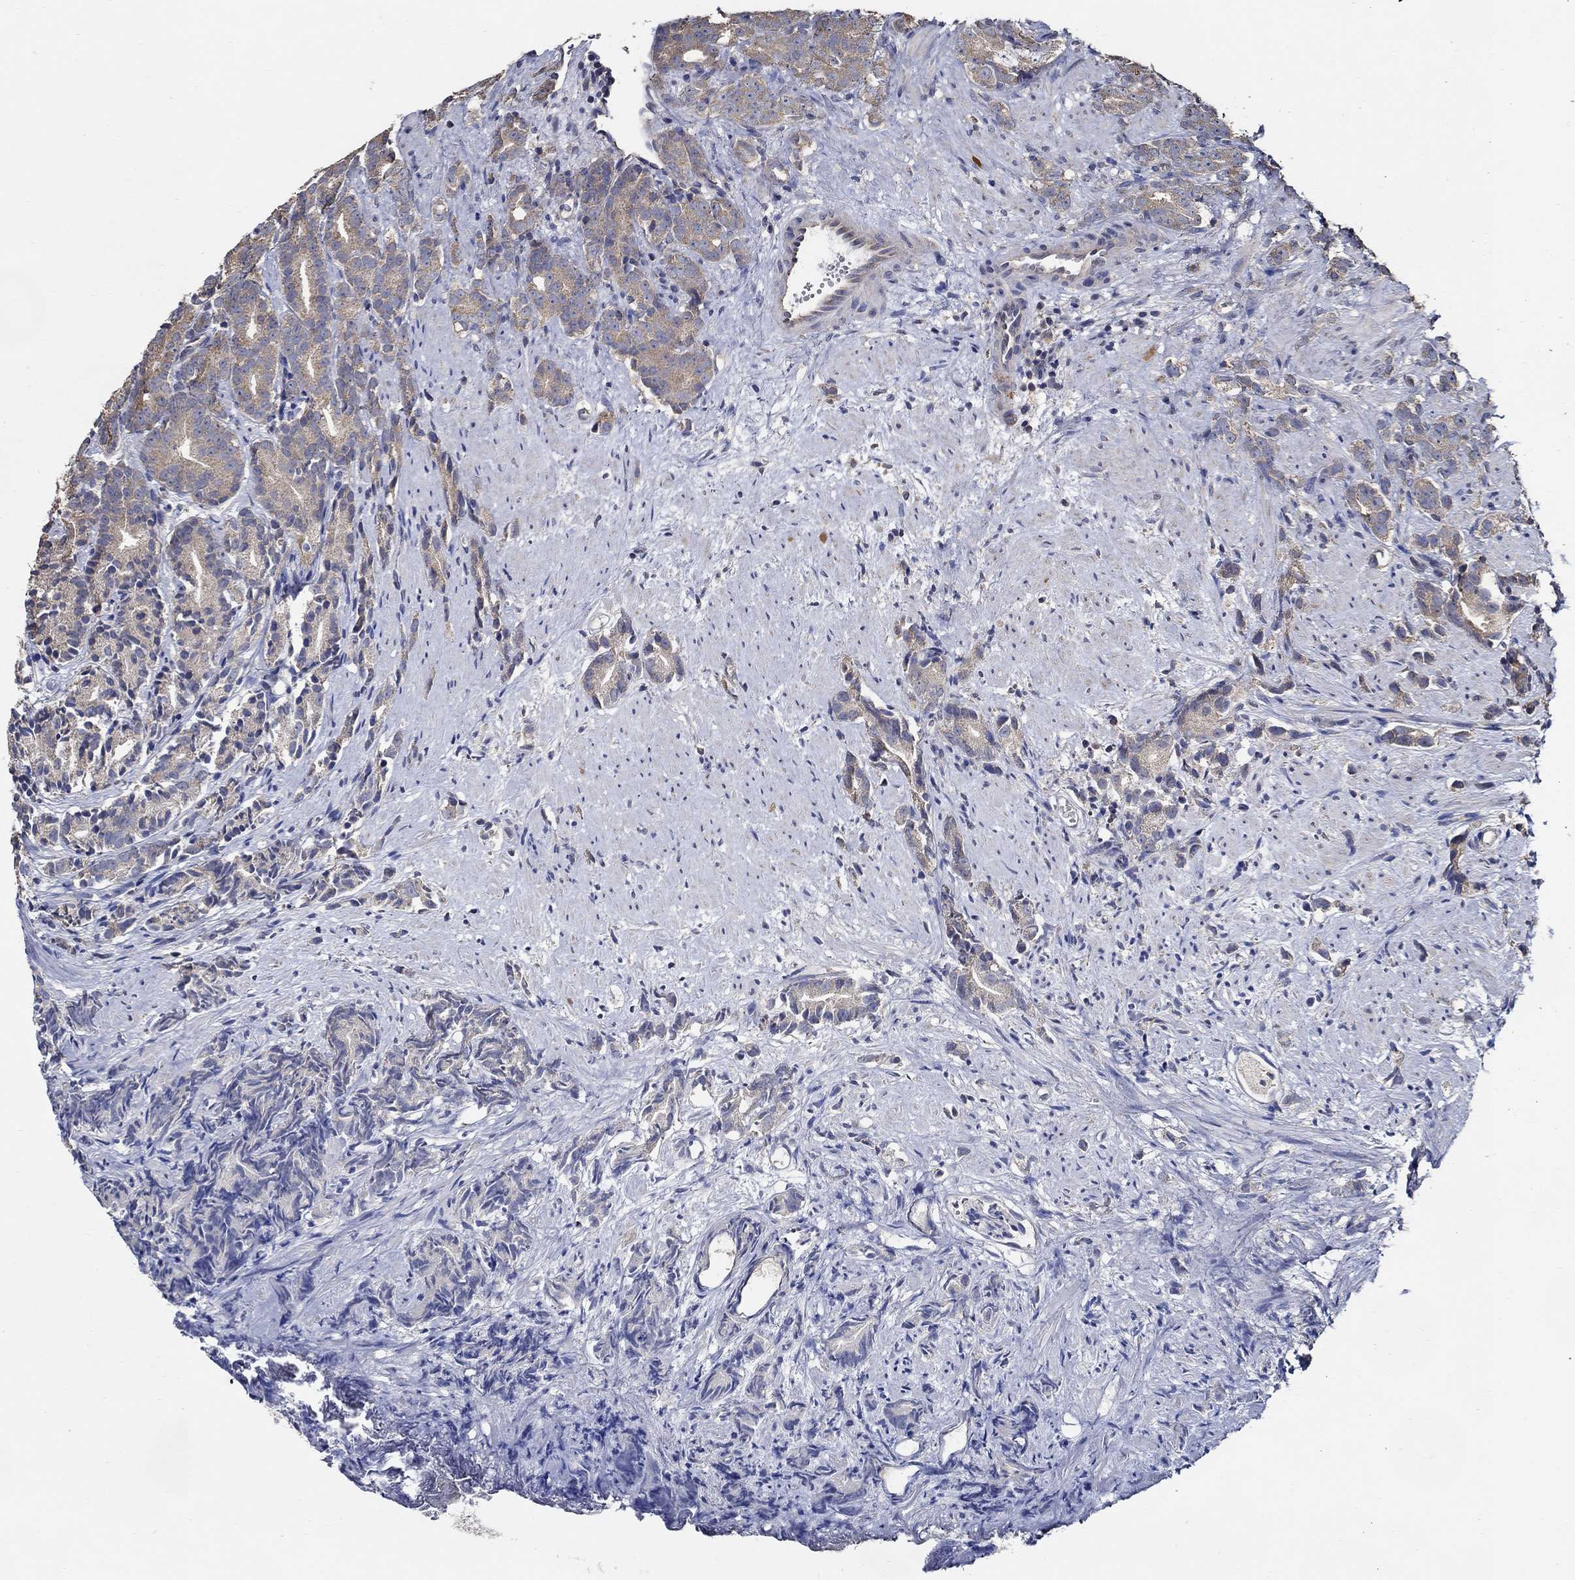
{"staining": {"intensity": "weak", "quantity": "25%-75%", "location": "cytoplasmic/membranous"}, "tissue": "prostate cancer", "cell_type": "Tumor cells", "image_type": "cancer", "snomed": [{"axis": "morphology", "description": "Adenocarcinoma, High grade"}, {"axis": "topography", "description": "Prostate"}], "caption": "Tumor cells exhibit low levels of weak cytoplasmic/membranous positivity in approximately 25%-75% of cells in prostate cancer (high-grade adenocarcinoma). The protein of interest is stained brown, and the nuclei are stained in blue (DAB IHC with brightfield microscopy, high magnification).", "gene": "WDR53", "patient": {"sex": "male", "age": 90}}